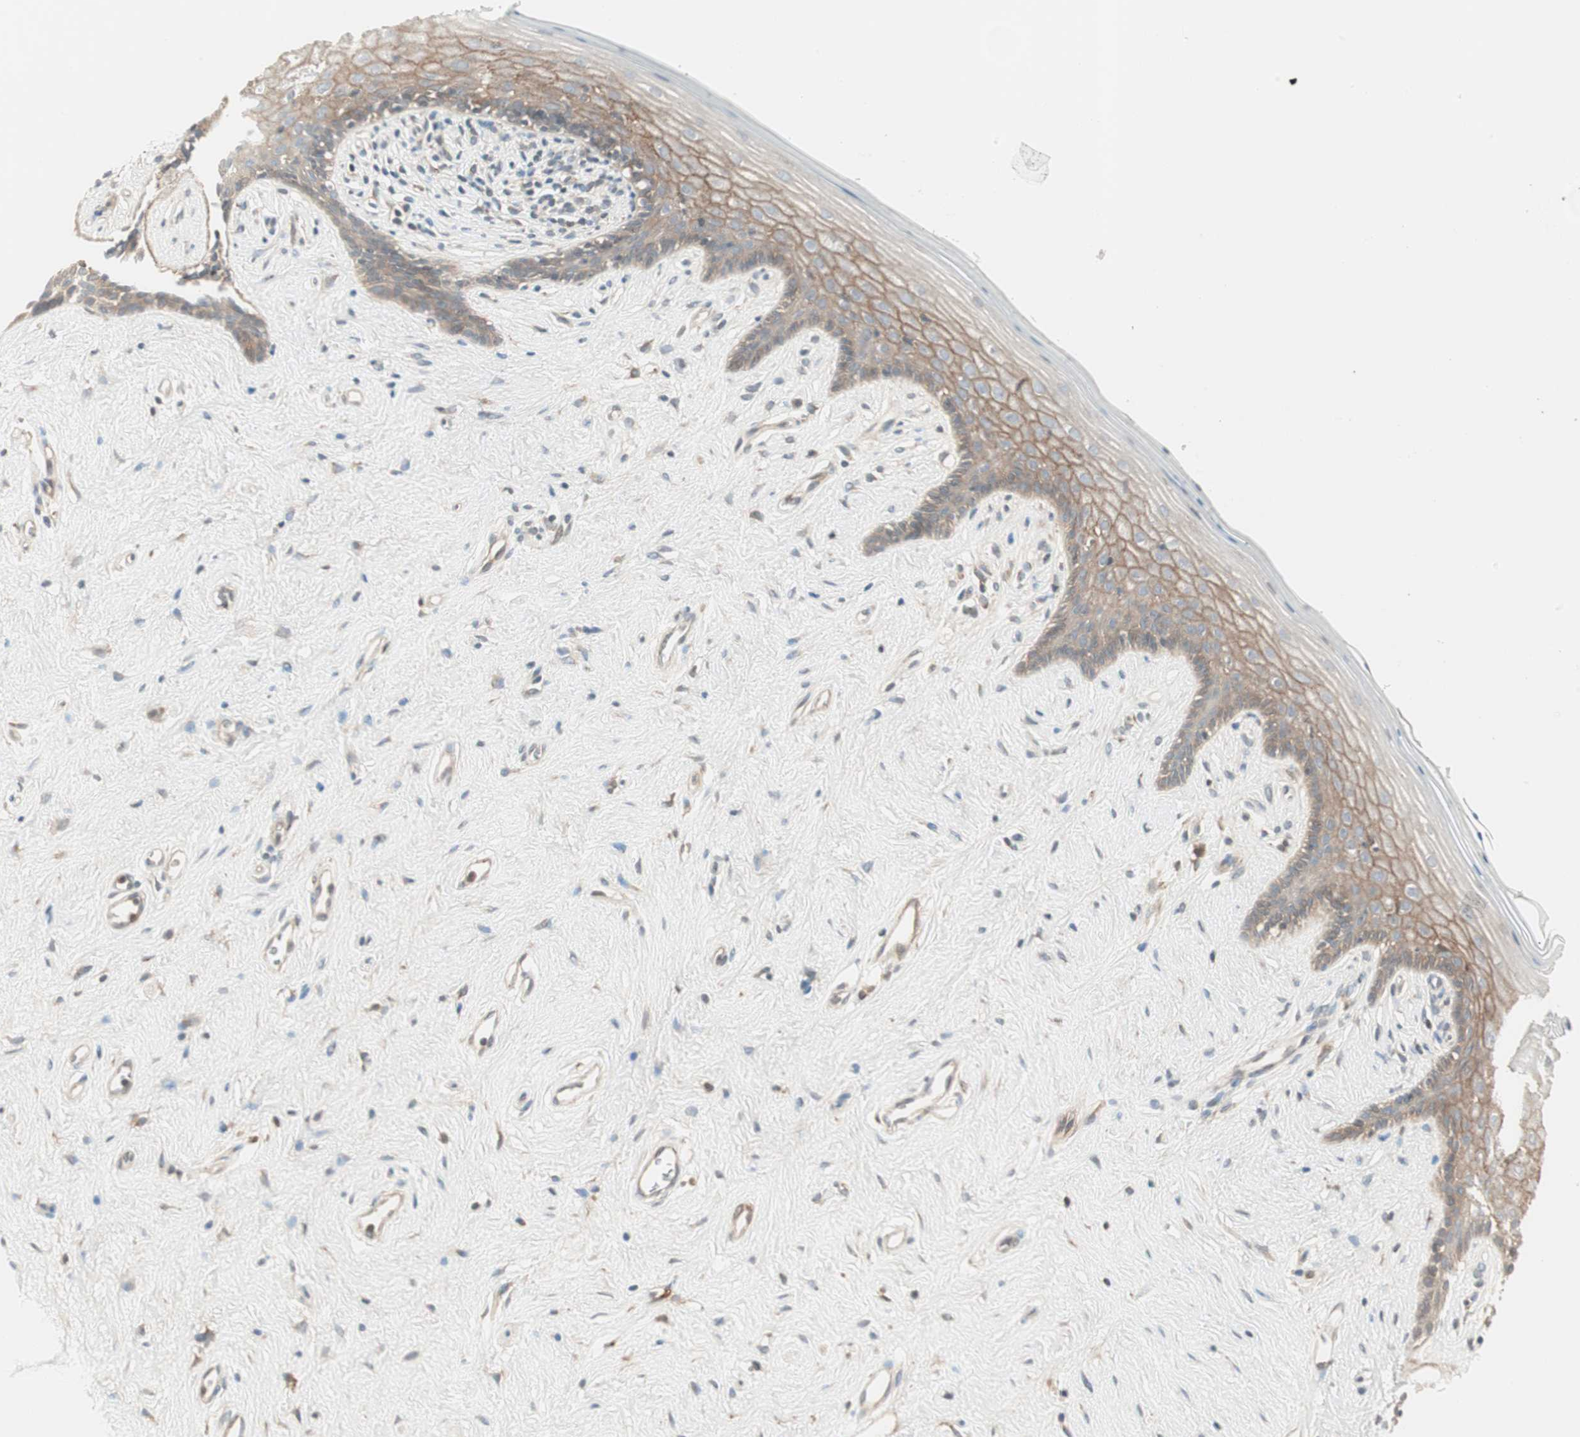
{"staining": {"intensity": "weak", "quantity": "<25%", "location": "cytoplasmic/membranous"}, "tissue": "vagina", "cell_type": "Squamous epithelial cells", "image_type": "normal", "snomed": [{"axis": "morphology", "description": "Normal tissue, NOS"}, {"axis": "topography", "description": "Vagina"}], "caption": "Vagina was stained to show a protein in brown. There is no significant staining in squamous epithelial cells. The staining is performed using DAB brown chromogen with nuclei counter-stained in using hematoxylin.", "gene": "SFRP1", "patient": {"sex": "female", "age": 44}}